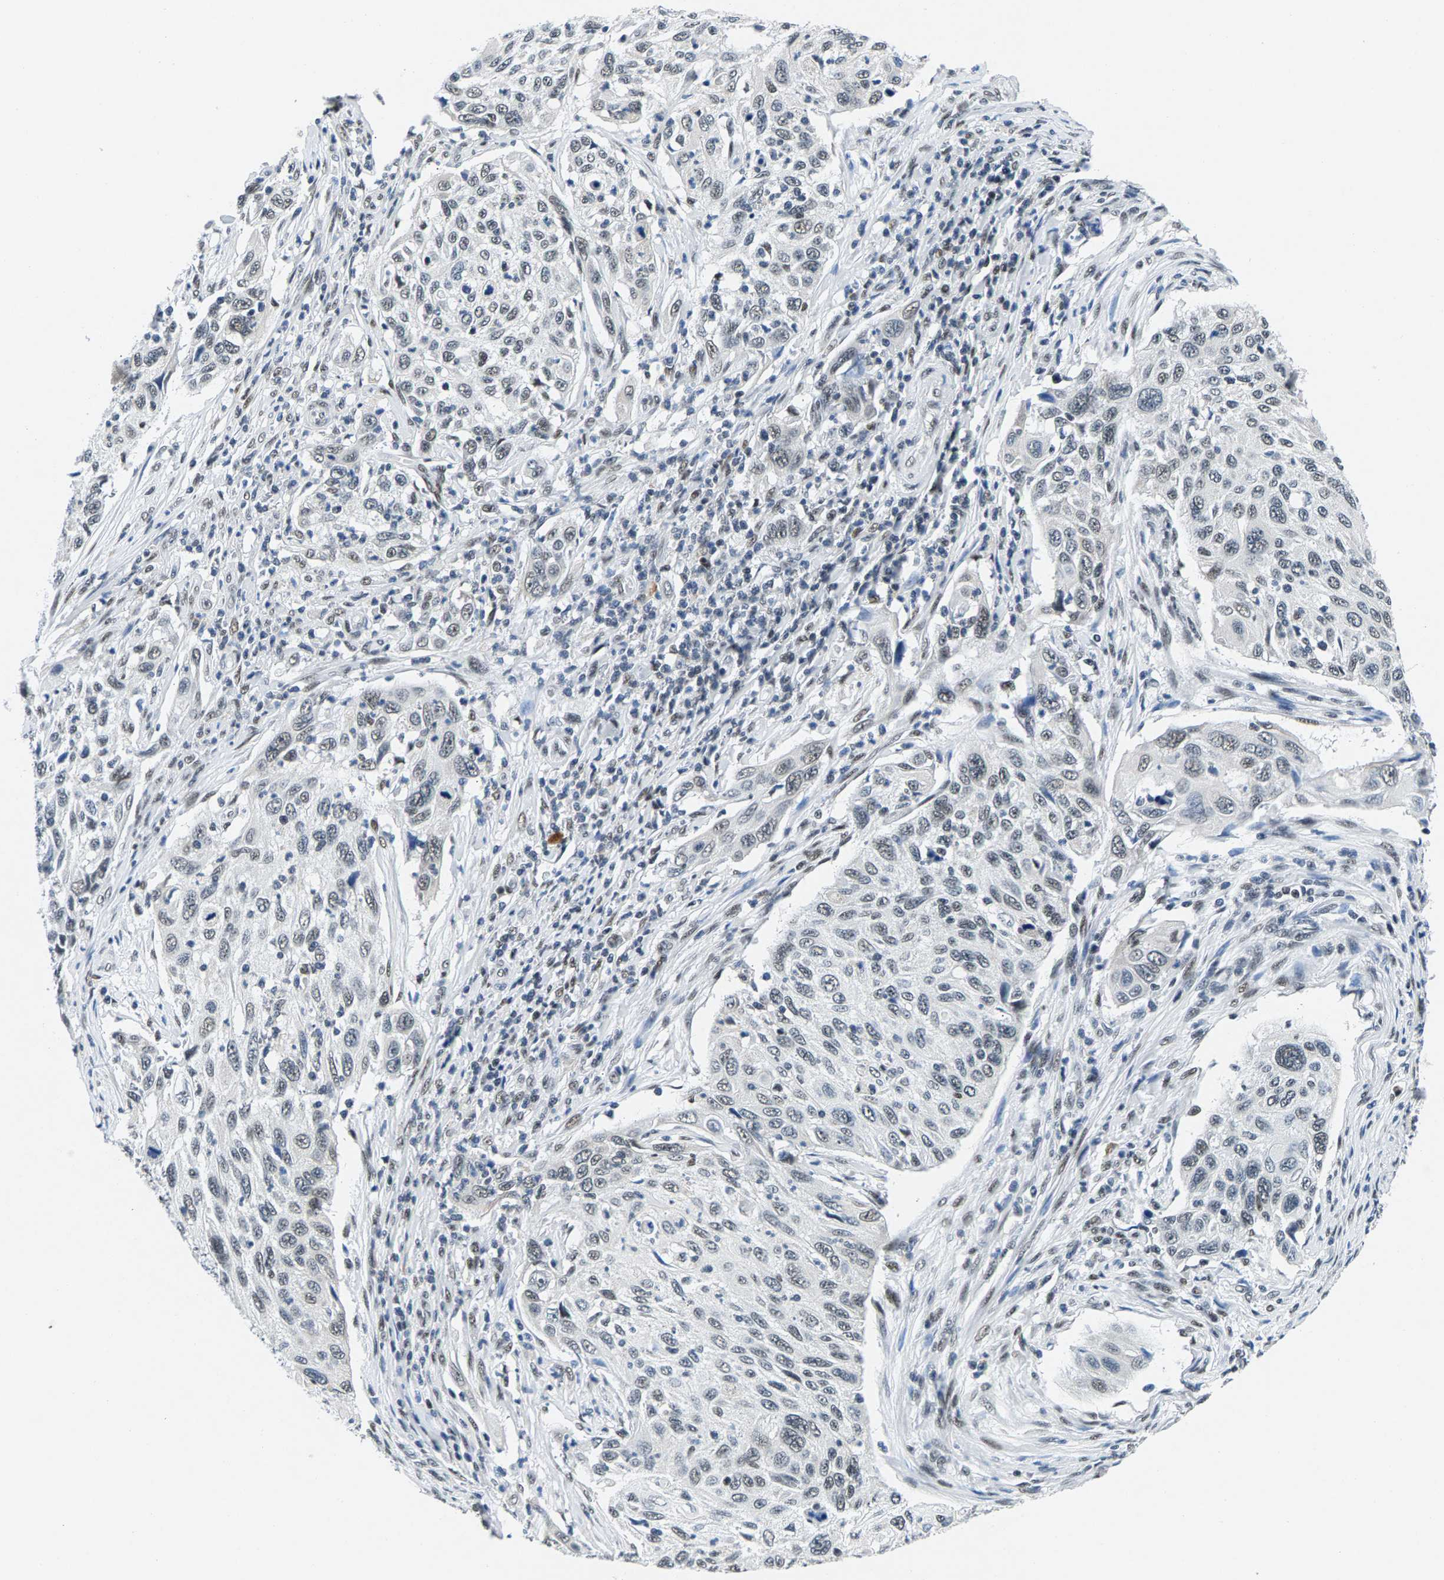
{"staining": {"intensity": "weak", "quantity": "<25%", "location": "nuclear"}, "tissue": "cervical cancer", "cell_type": "Tumor cells", "image_type": "cancer", "snomed": [{"axis": "morphology", "description": "Squamous cell carcinoma, NOS"}, {"axis": "topography", "description": "Cervix"}], "caption": "Cervical cancer (squamous cell carcinoma) was stained to show a protein in brown. There is no significant positivity in tumor cells.", "gene": "ATF2", "patient": {"sex": "female", "age": 70}}